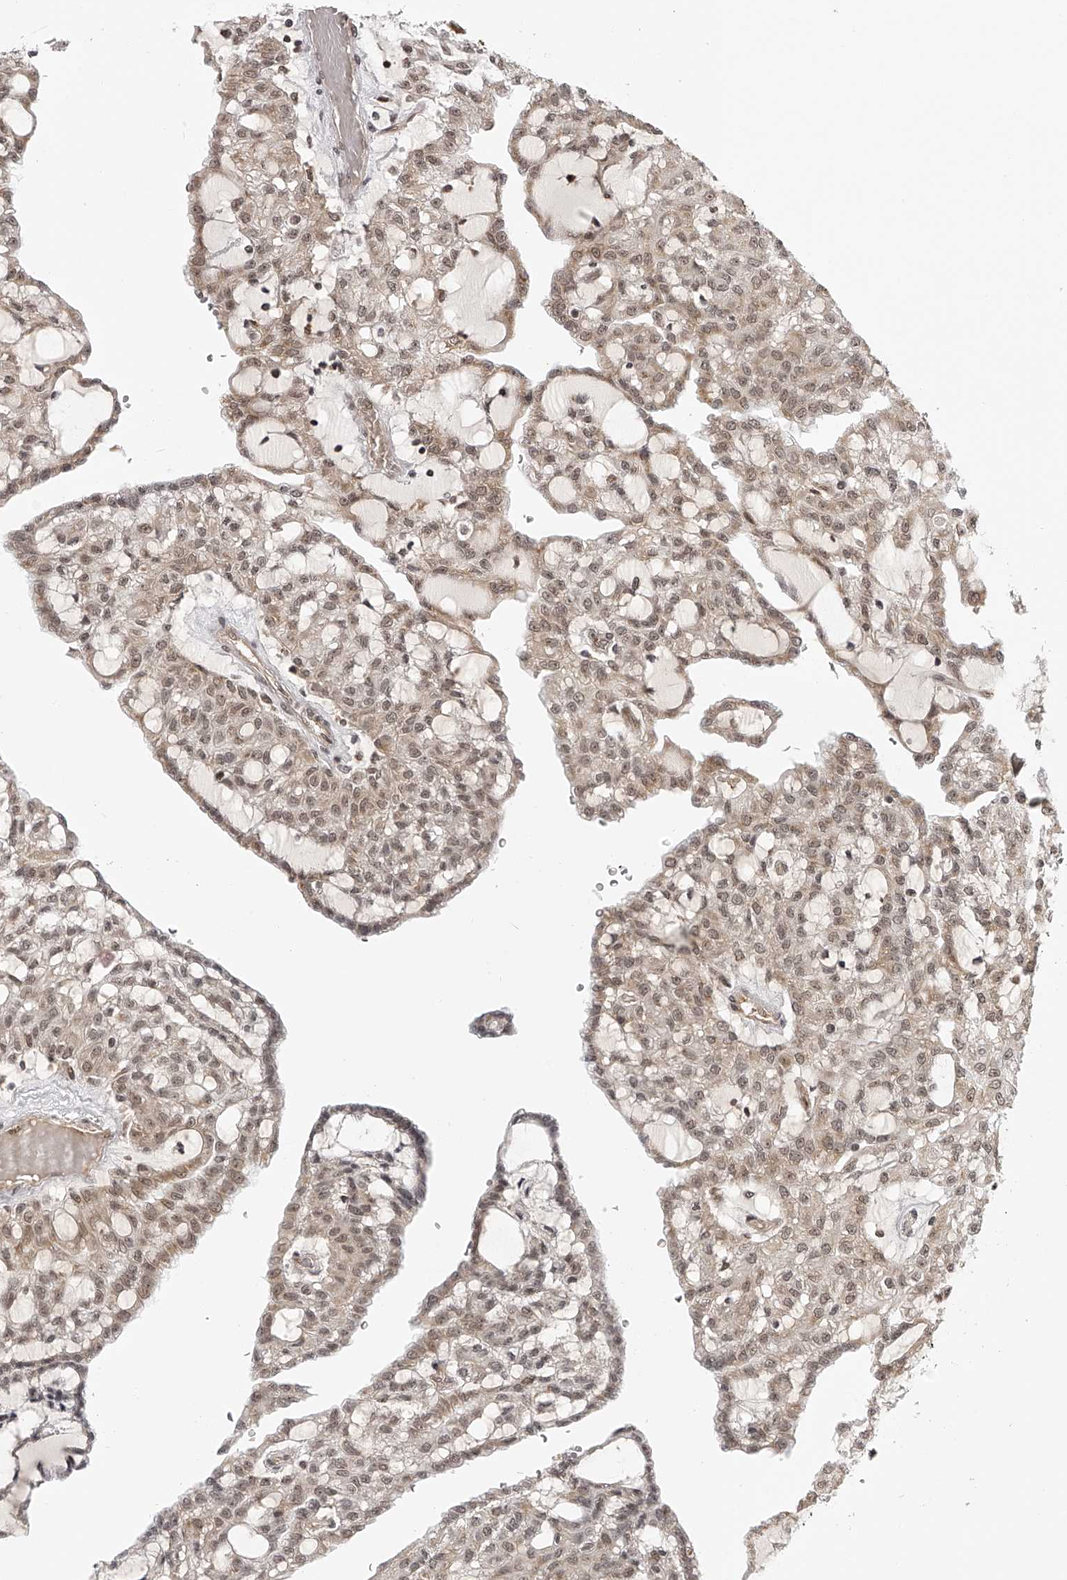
{"staining": {"intensity": "weak", "quantity": ">75%", "location": "cytoplasmic/membranous,nuclear"}, "tissue": "renal cancer", "cell_type": "Tumor cells", "image_type": "cancer", "snomed": [{"axis": "morphology", "description": "Adenocarcinoma, NOS"}, {"axis": "topography", "description": "Kidney"}], "caption": "Brown immunohistochemical staining in human renal cancer (adenocarcinoma) displays weak cytoplasmic/membranous and nuclear expression in about >75% of tumor cells. Using DAB (3,3'-diaminobenzidine) (brown) and hematoxylin (blue) stains, captured at high magnification using brightfield microscopy.", "gene": "ODF2L", "patient": {"sex": "male", "age": 63}}